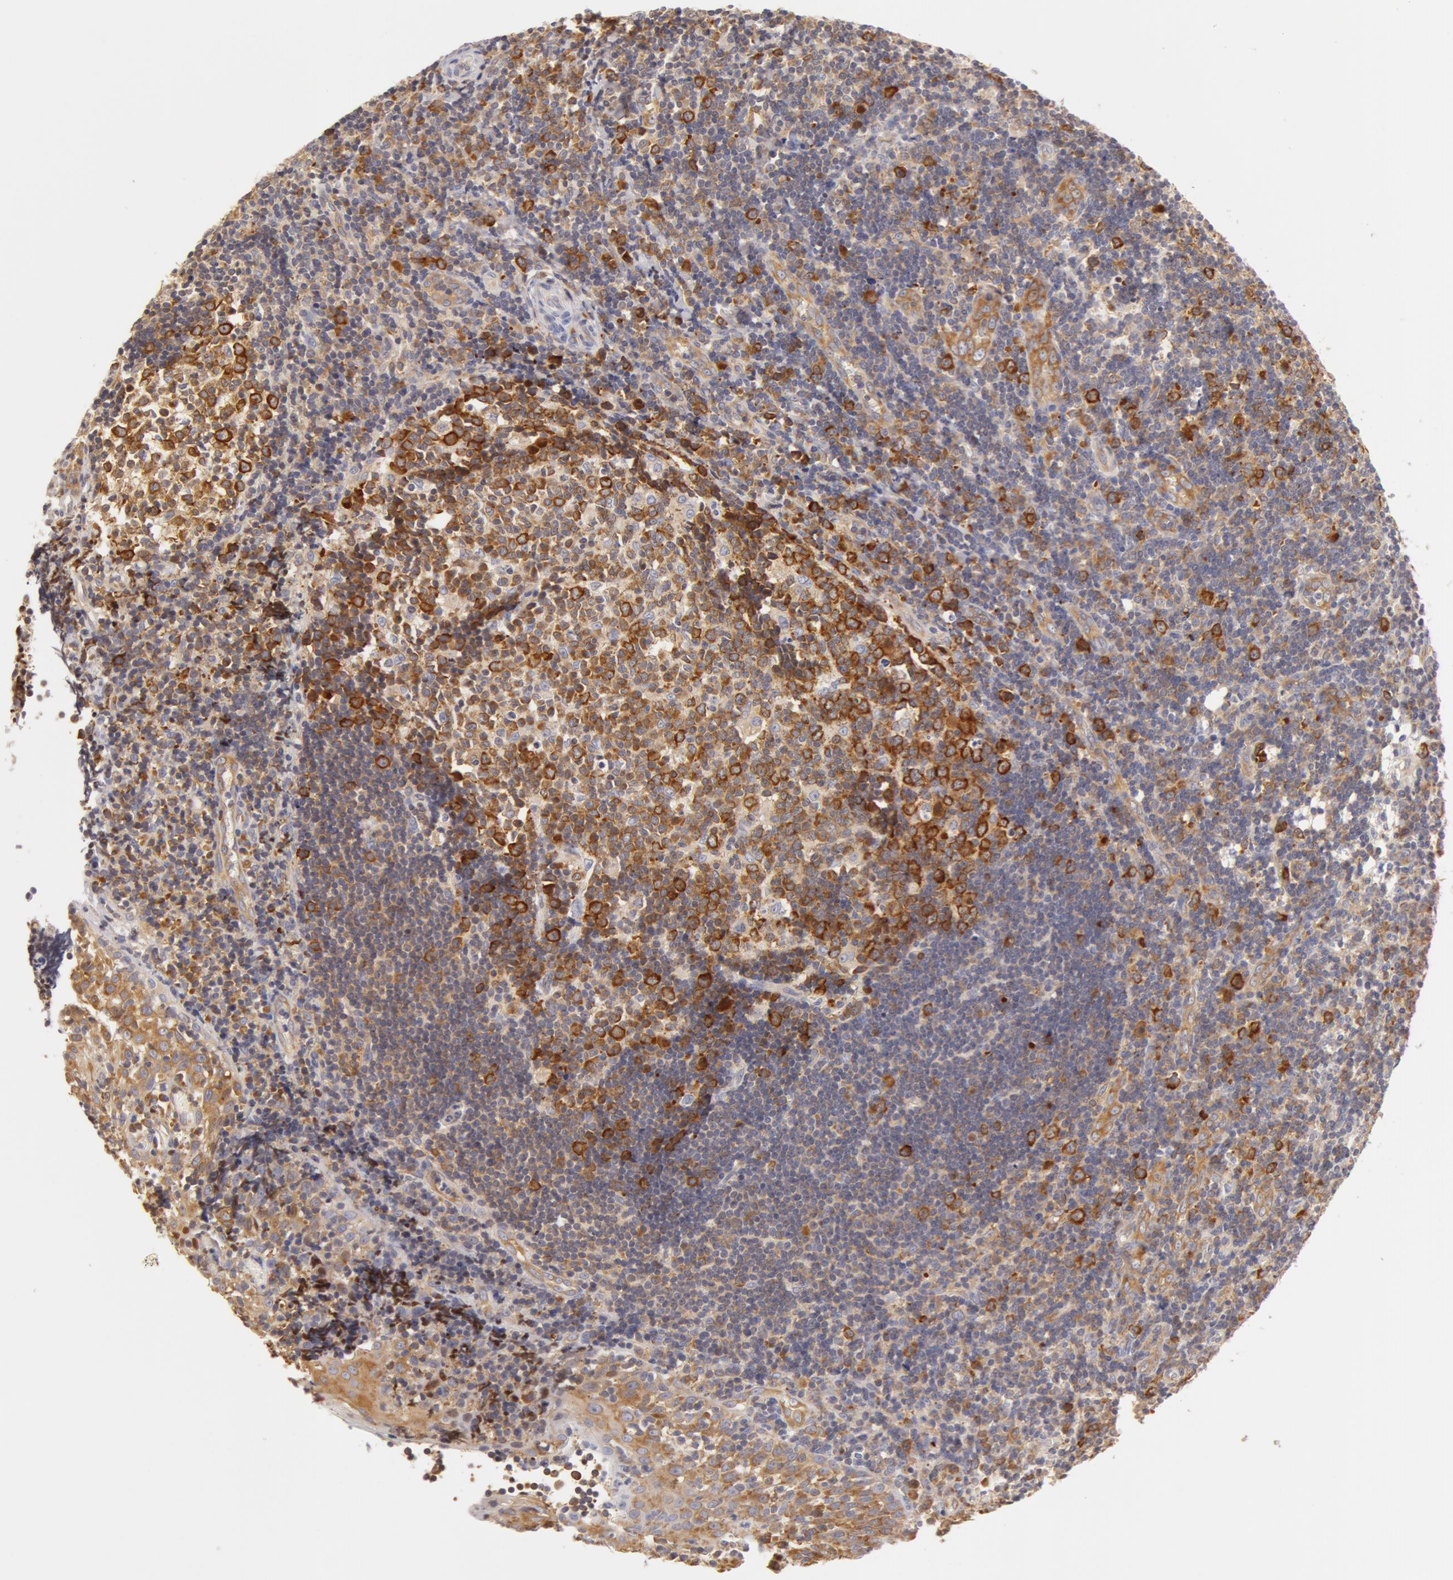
{"staining": {"intensity": "strong", "quantity": ">75%", "location": "cytoplasmic/membranous"}, "tissue": "tonsil", "cell_type": "Germinal center cells", "image_type": "normal", "snomed": [{"axis": "morphology", "description": "Normal tissue, NOS"}, {"axis": "topography", "description": "Tonsil"}], "caption": "Immunohistochemistry (IHC) image of benign tonsil: human tonsil stained using immunohistochemistry reveals high levels of strong protein expression localized specifically in the cytoplasmic/membranous of germinal center cells, appearing as a cytoplasmic/membranous brown color.", "gene": "DDX3X", "patient": {"sex": "female", "age": 41}}